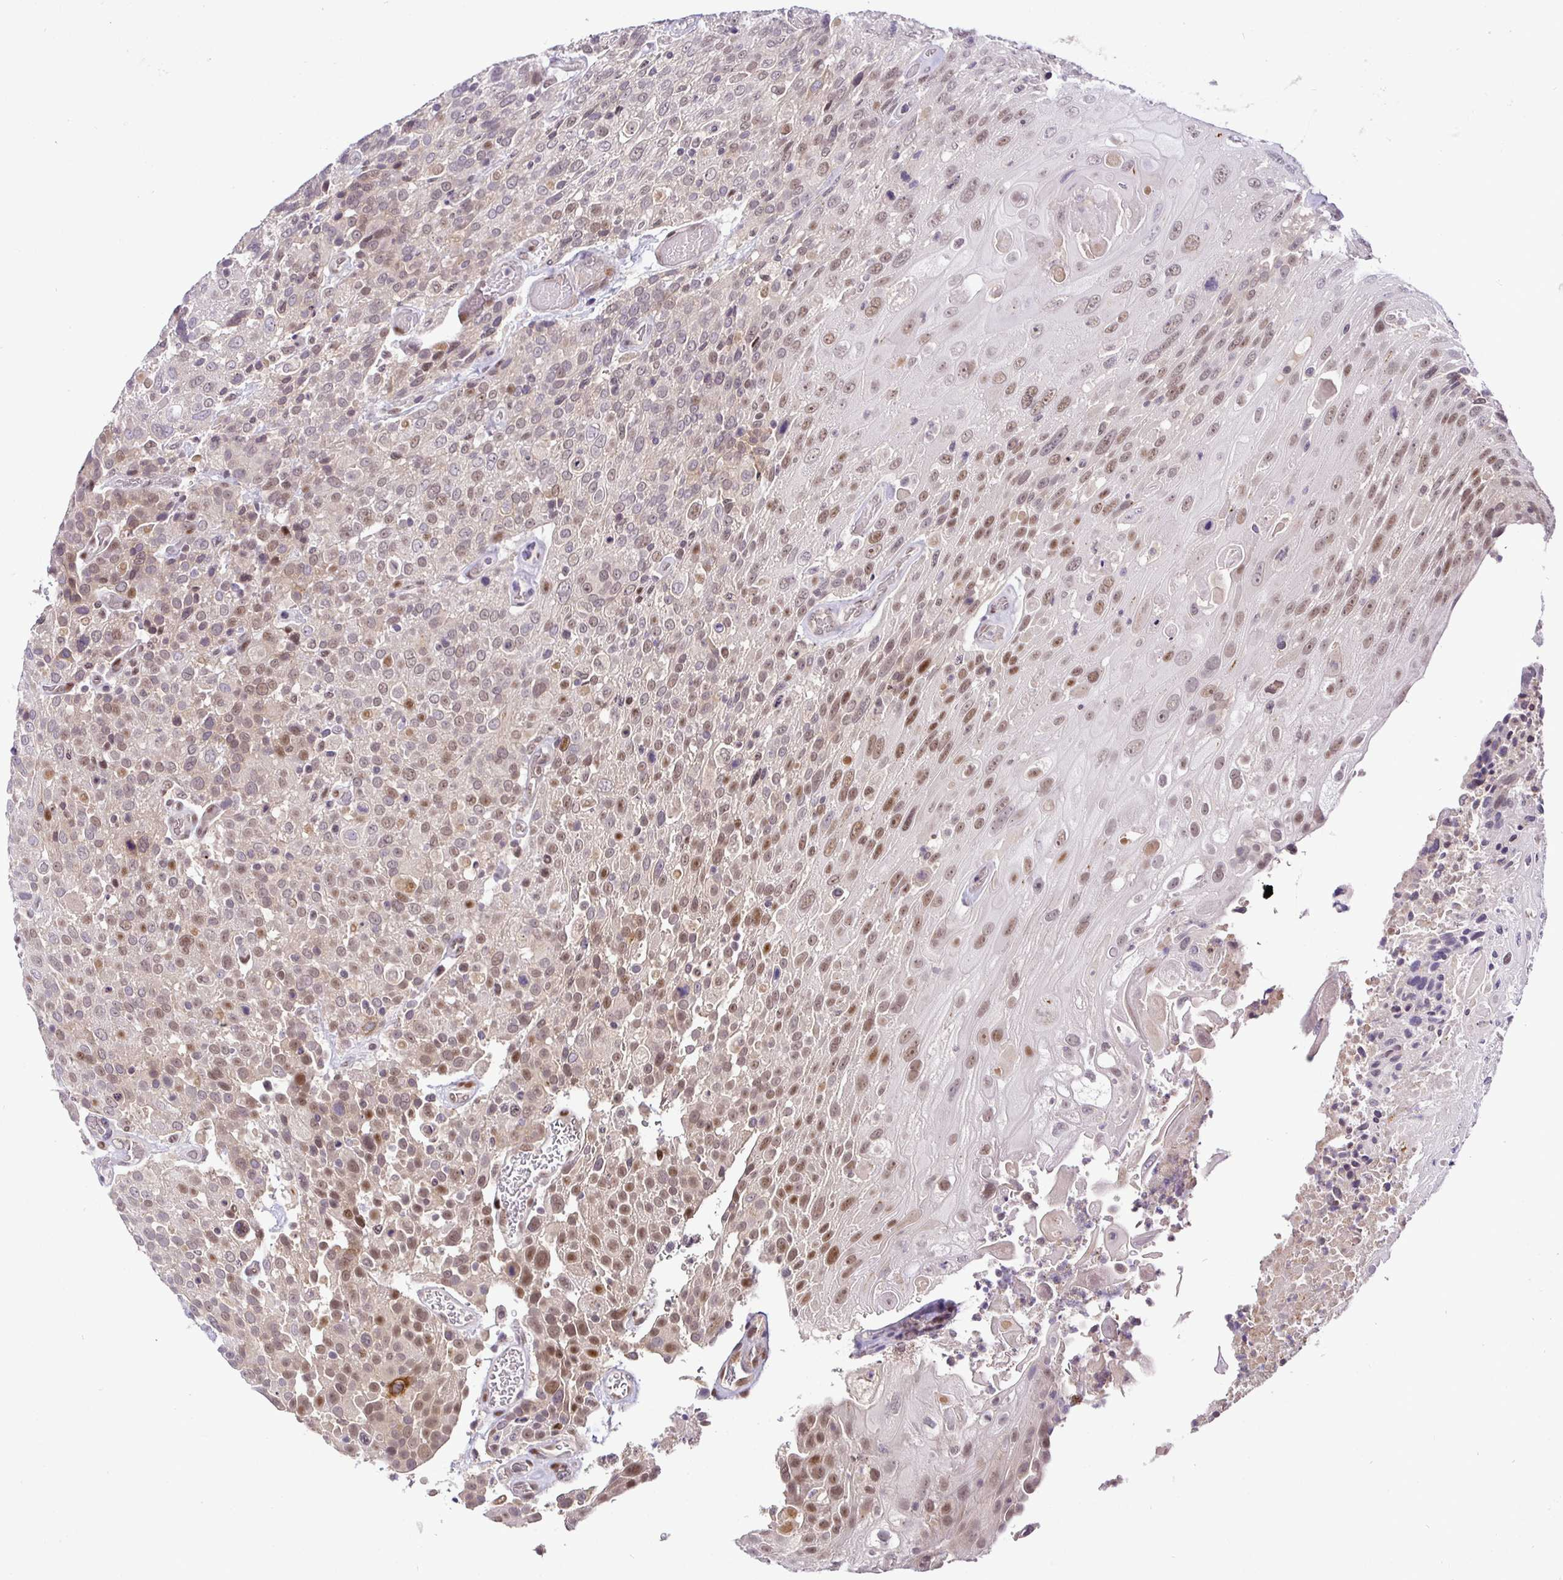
{"staining": {"intensity": "moderate", "quantity": ">75%", "location": "nuclear"}, "tissue": "urothelial cancer", "cell_type": "Tumor cells", "image_type": "cancer", "snomed": [{"axis": "morphology", "description": "Urothelial carcinoma, High grade"}, {"axis": "topography", "description": "Urinary bladder"}], "caption": "A photomicrograph of urothelial carcinoma (high-grade) stained for a protein shows moderate nuclear brown staining in tumor cells. (DAB = brown stain, brightfield microscopy at high magnification).", "gene": "NUP188", "patient": {"sex": "female", "age": 70}}